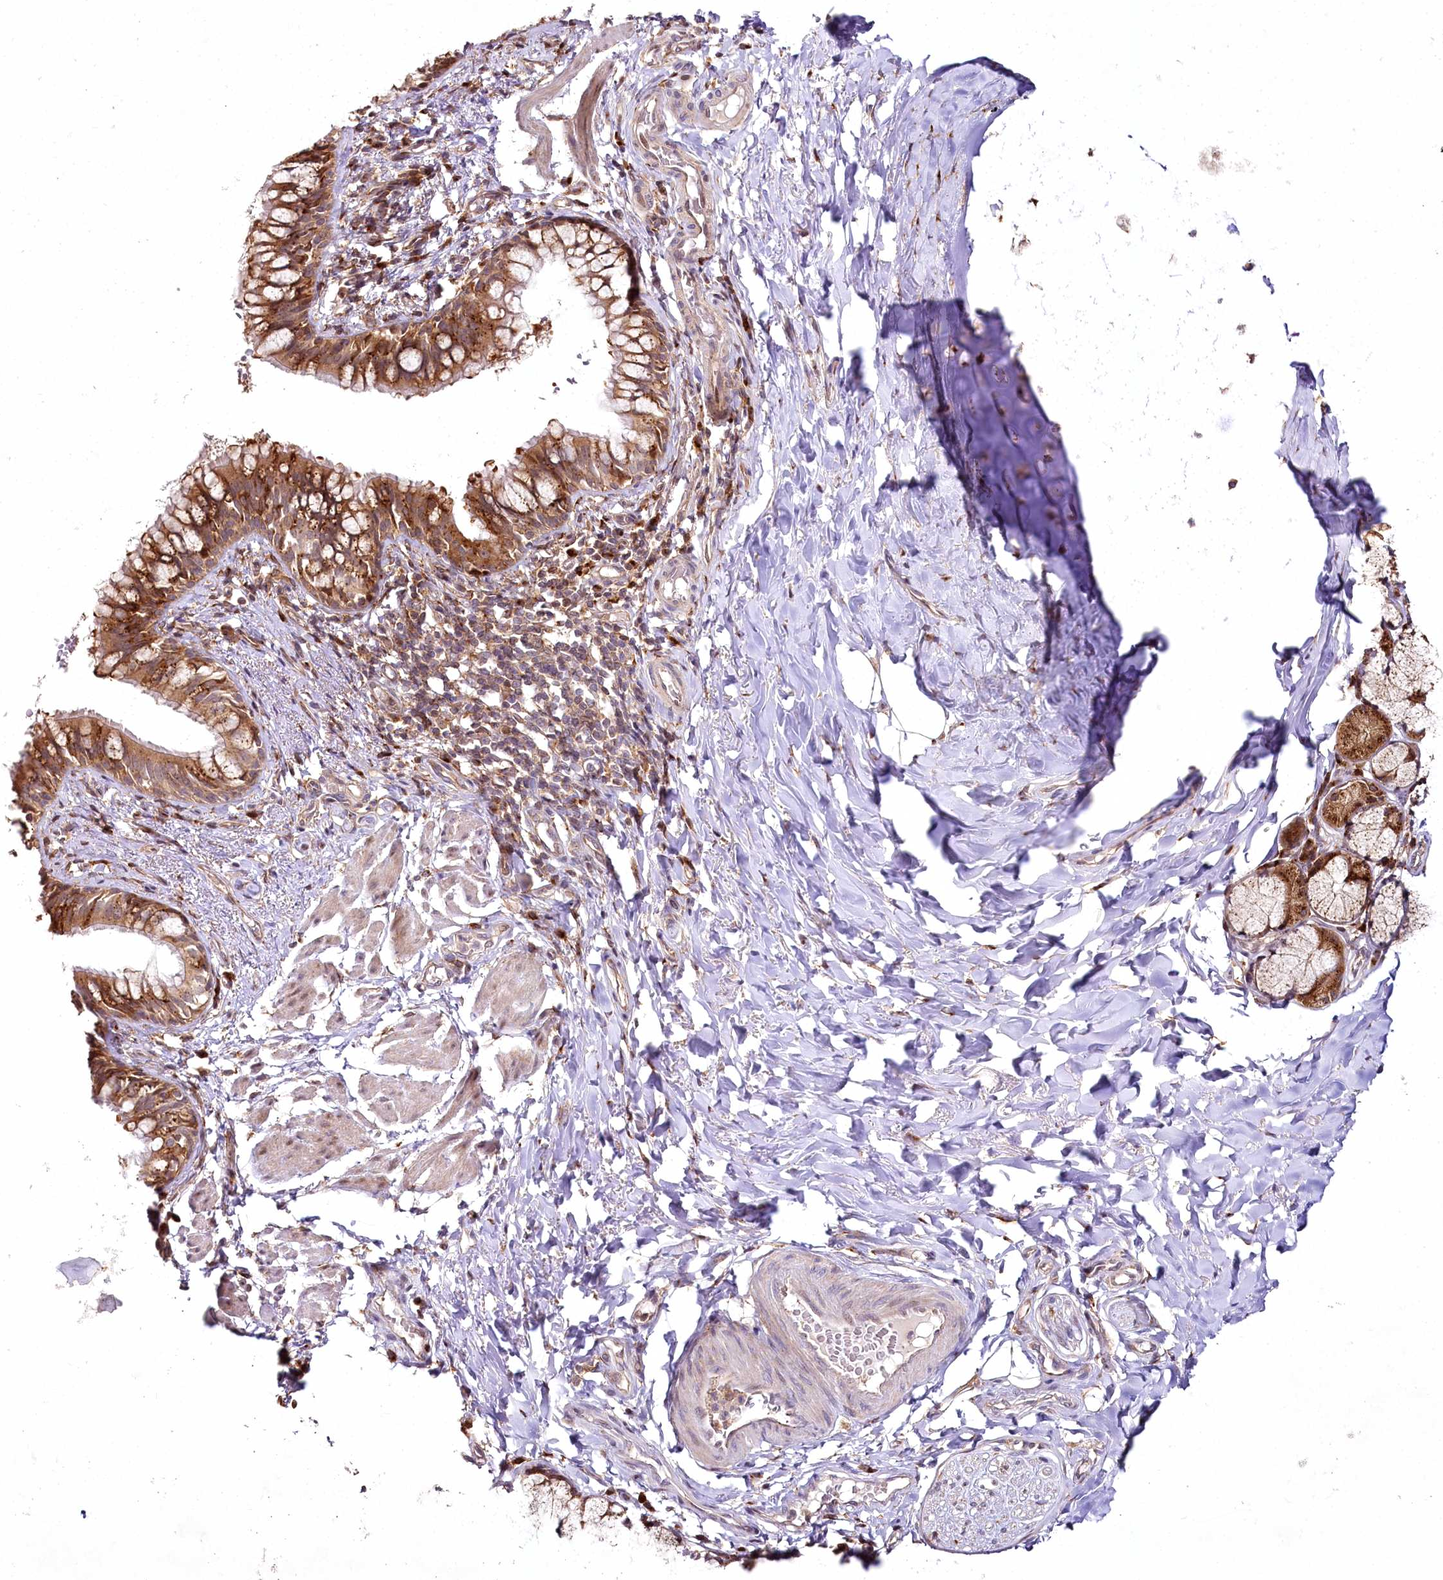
{"staining": {"intensity": "strong", "quantity": ">75%", "location": "cytoplasmic/membranous"}, "tissue": "bronchus", "cell_type": "Respiratory epithelial cells", "image_type": "normal", "snomed": [{"axis": "morphology", "description": "Normal tissue, NOS"}, {"axis": "topography", "description": "Cartilage tissue"}, {"axis": "topography", "description": "Bronchus"}], "caption": "Protein staining by immunohistochemistry (IHC) reveals strong cytoplasmic/membranous expression in about >75% of respiratory epithelial cells in benign bronchus.", "gene": "COPG1", "patient": {"sex": "female", "age": 36}}